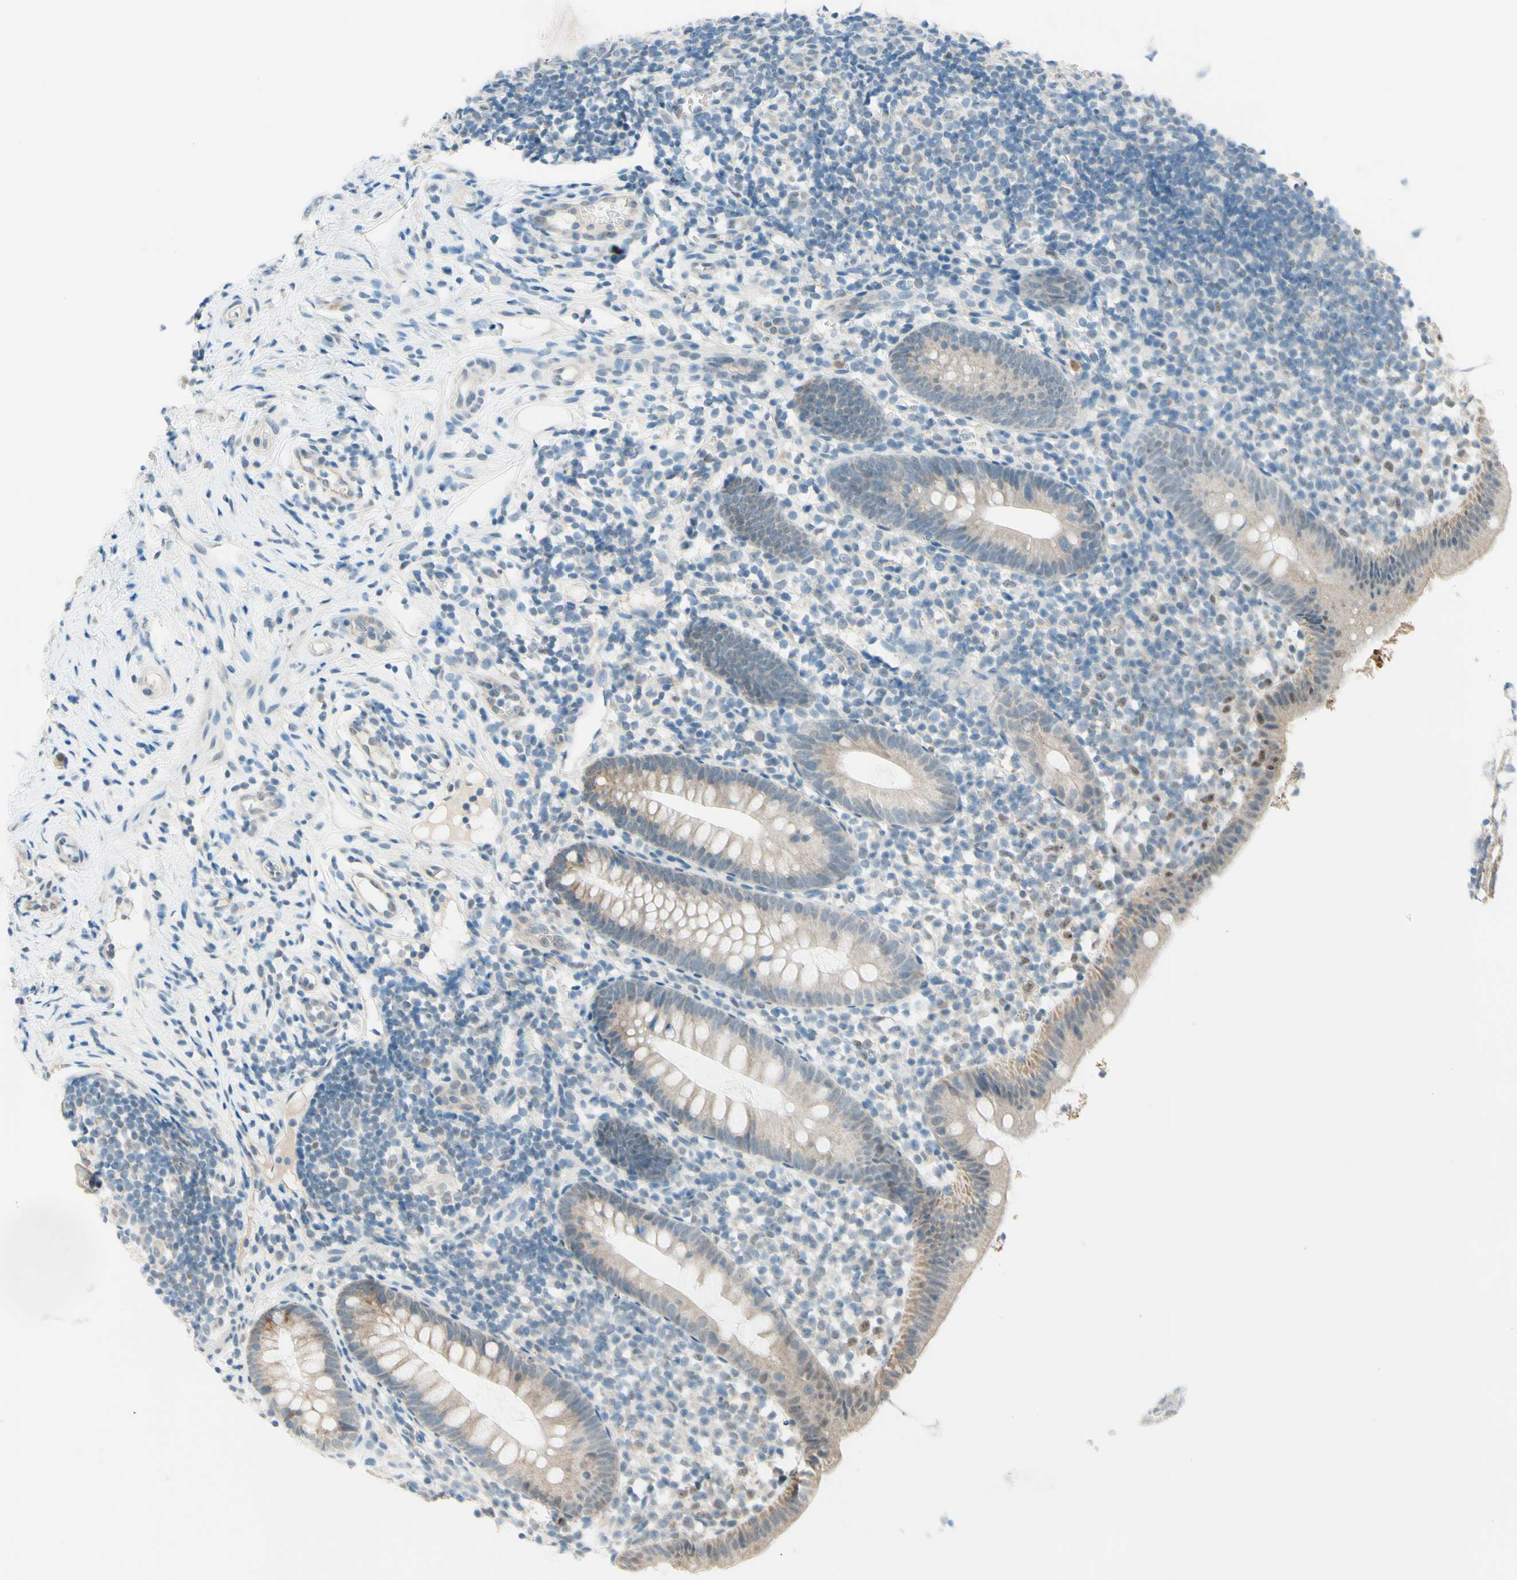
{"staining": {"intensity": "weak", "quantity": "25%-75%", "location": "cytoplasmic/membranous"}, "tissue": "appendix", "cell_type": "Glandular cells", "image_type": "normal", "snomed": [{"axis": "morphology", "description": "Normal tissue, NOS"}, {"axis": "topography", "description": "Appendix"}], "caption": "Immunohistochemical staining of normal appendix demonstrates 25%-75% levels of weak cytoplasmic/membranous protein expression in approximately 25%-75% of glandular cells.", "gene": "JPH1", "patient": {"sex": "female", "age": 20}}